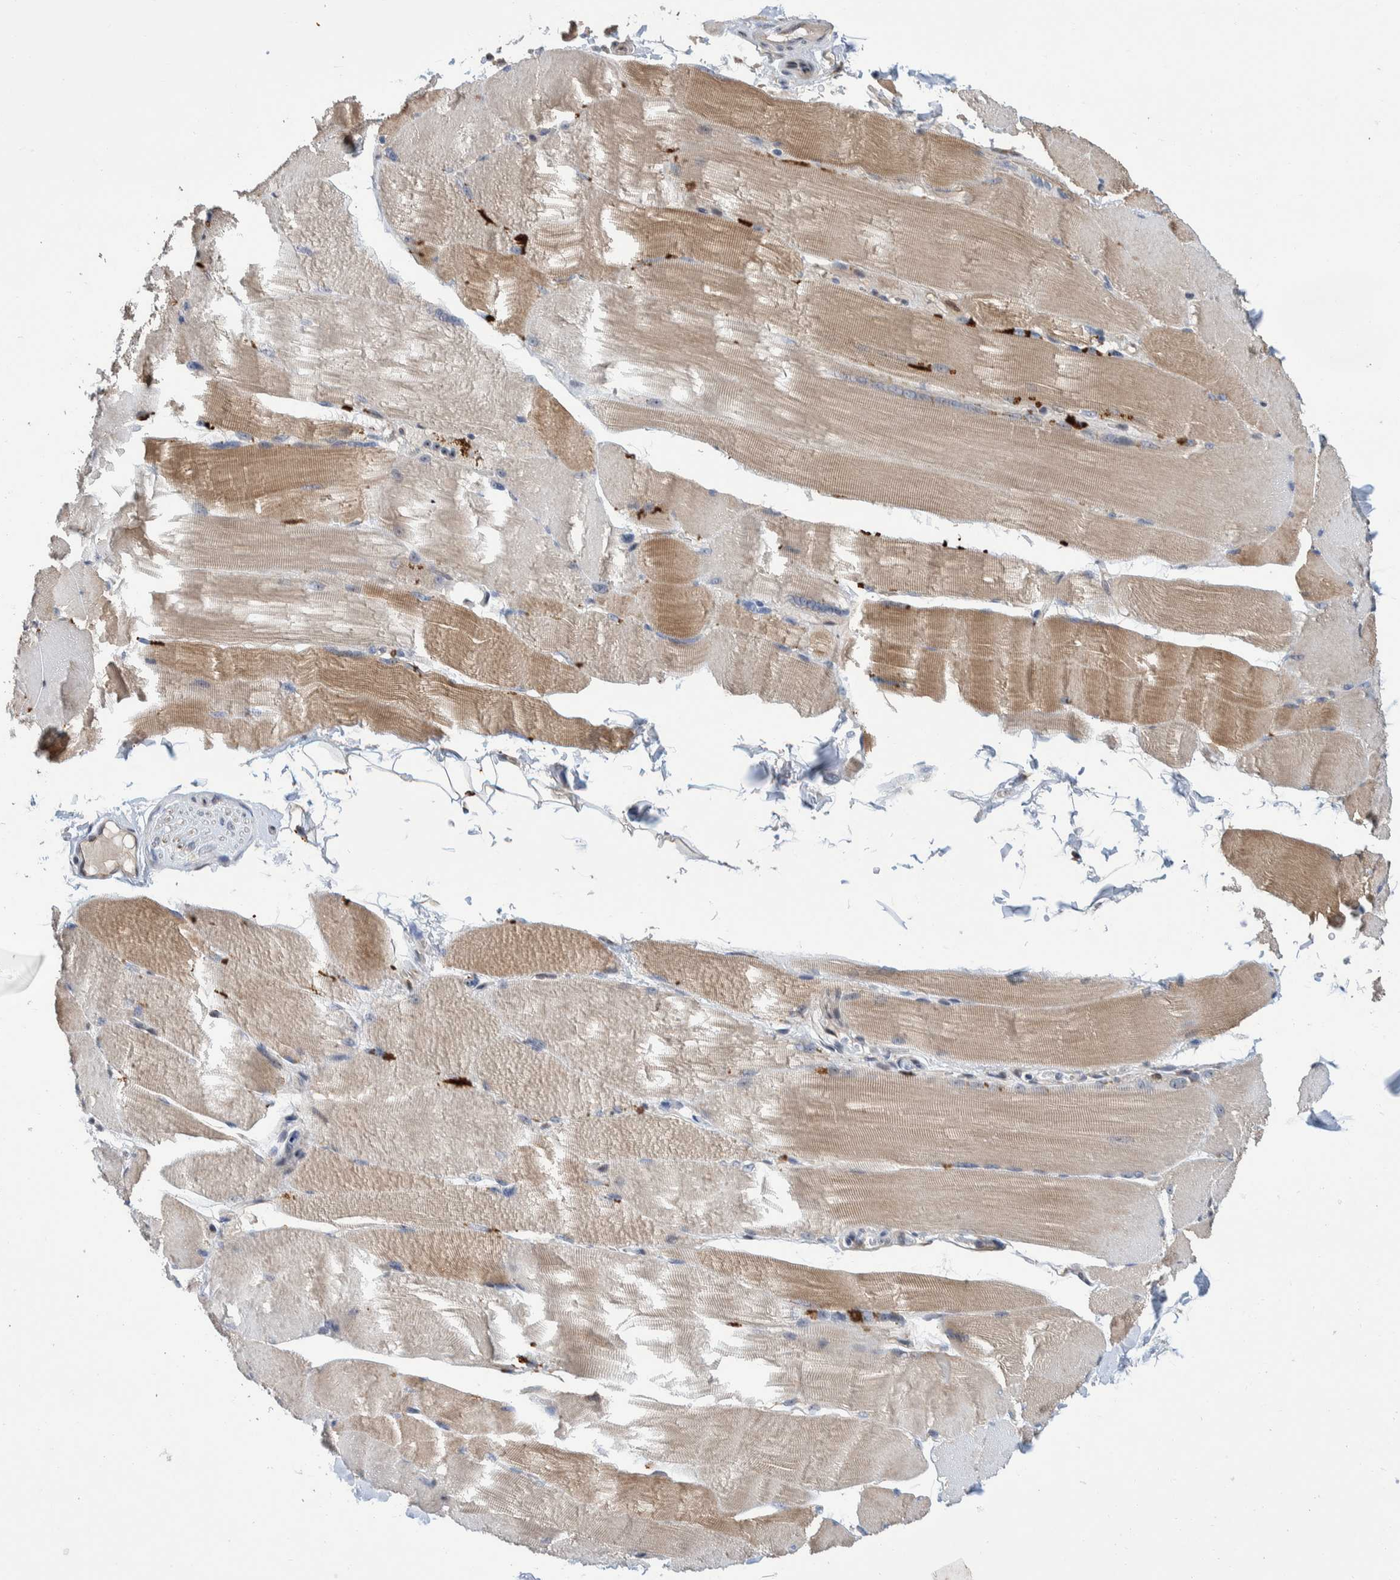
{"staining": {"intensity": "weak", "quantity": "25%-75%", "location": "cytoplasmic/membranous"}, "tissue": "skeletal muscle", "cell_type": "Myocytes", "image_type": "normal", "snomed": [{"axis": "morphology", "description": "Normal tissue, NOS"}, {"axis": "topography", "description": "Skin"}, {"axis": "topography", "description": "Skeletal muscle"}], "caption": "Myocytes display weak cytoplasmic/membranous expression in about 25%-75% of cells in normal skeletal muscle.", "gene": "PLPBP", "patient": {"sex": "male", "age": 83}}